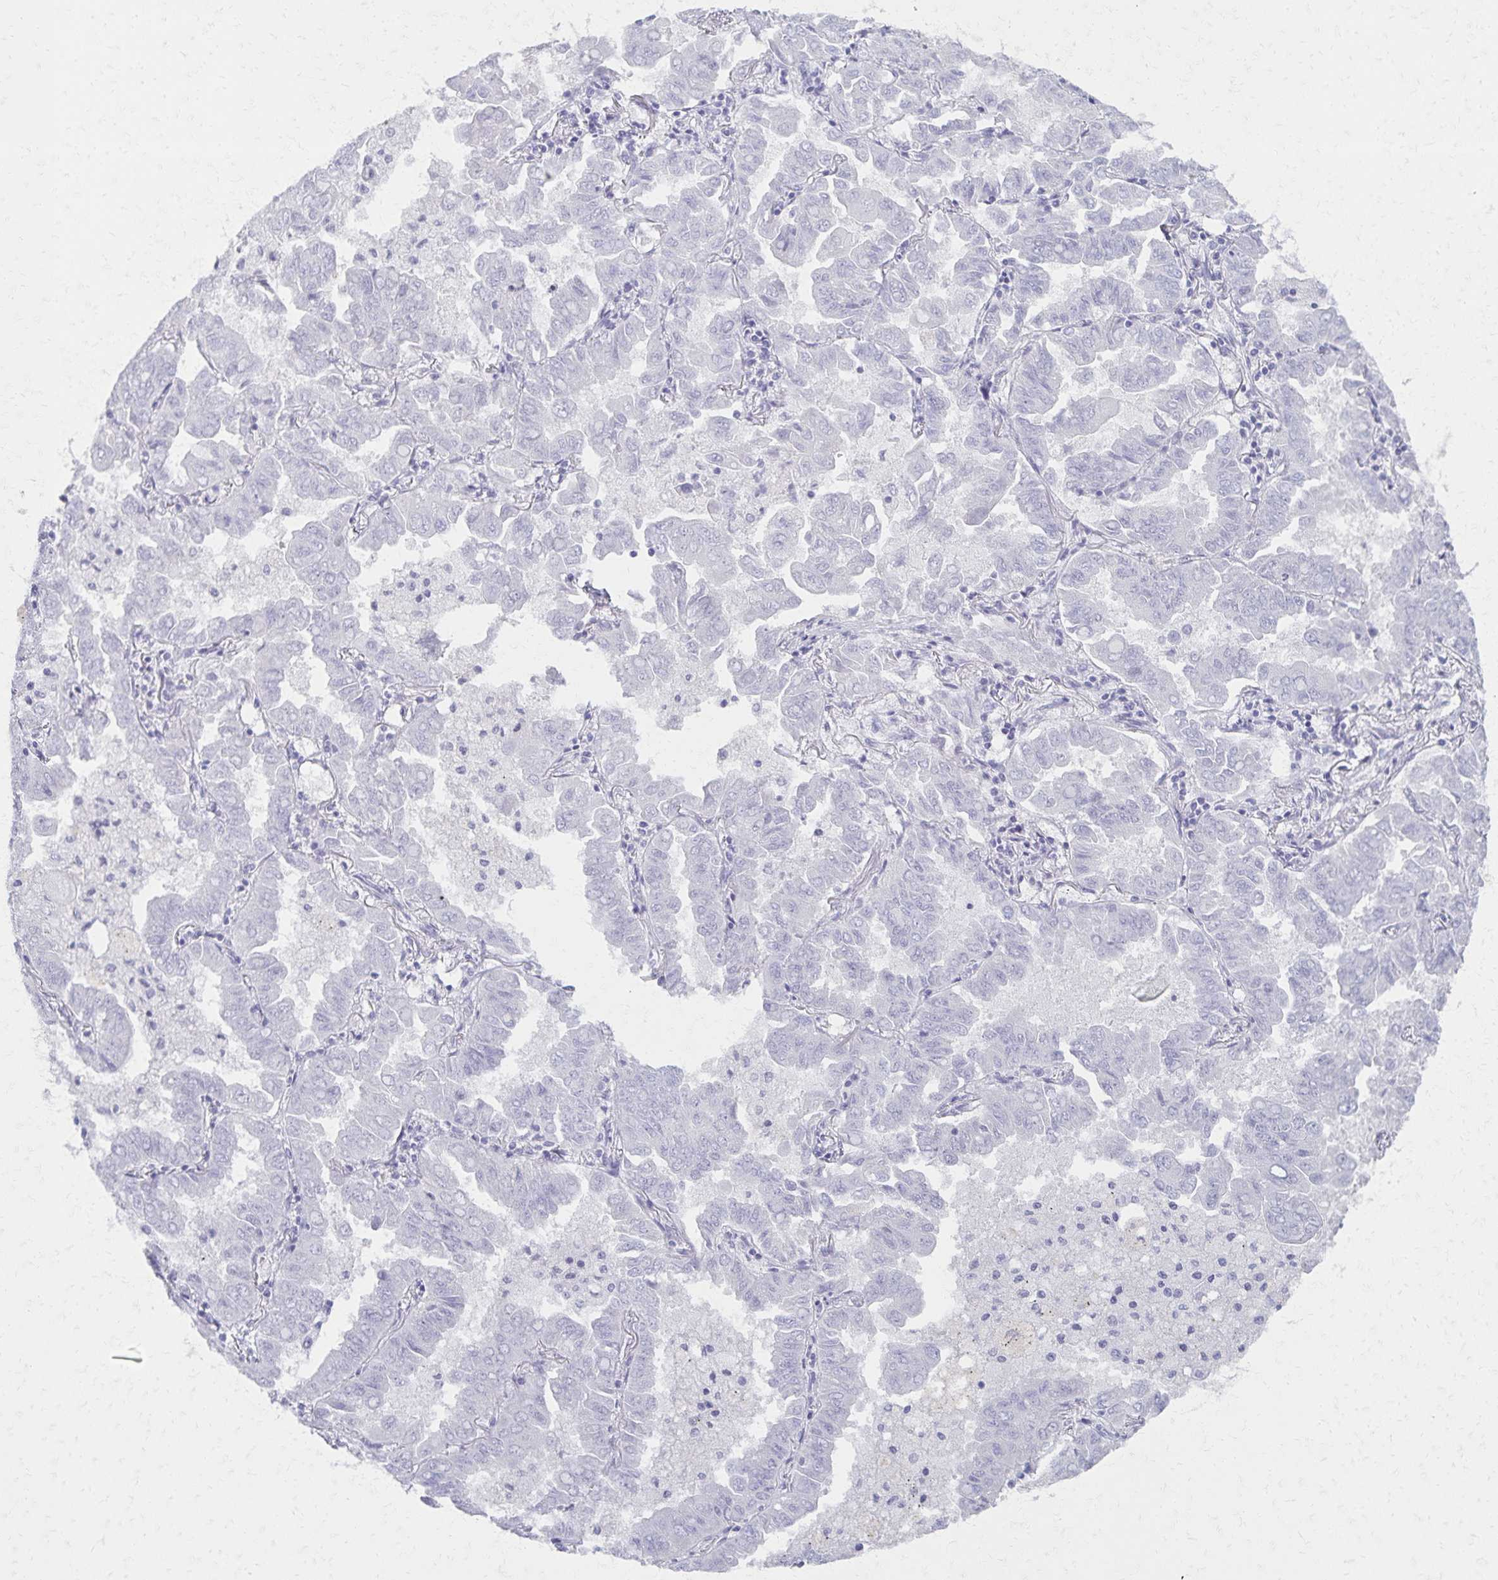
{"staining": {"intensity": "negative", "quantity": "none", "location": "none"}, "tissue": "lung cancer", "cell_type": "Tumor cells", "image_type": "cancer", "snomed": [{"axis": "morphology", "description": "Adenocarcinoma, NOS"}, {"axis": "topography", "description": "Lung"}], "caption": "DAB immunohistochemical staining of human adenocarcinoma (lung) reveals no significant expression in tumor cells.", "gene": "MORC4", "patient": {"sex": "male", "age": 64}}